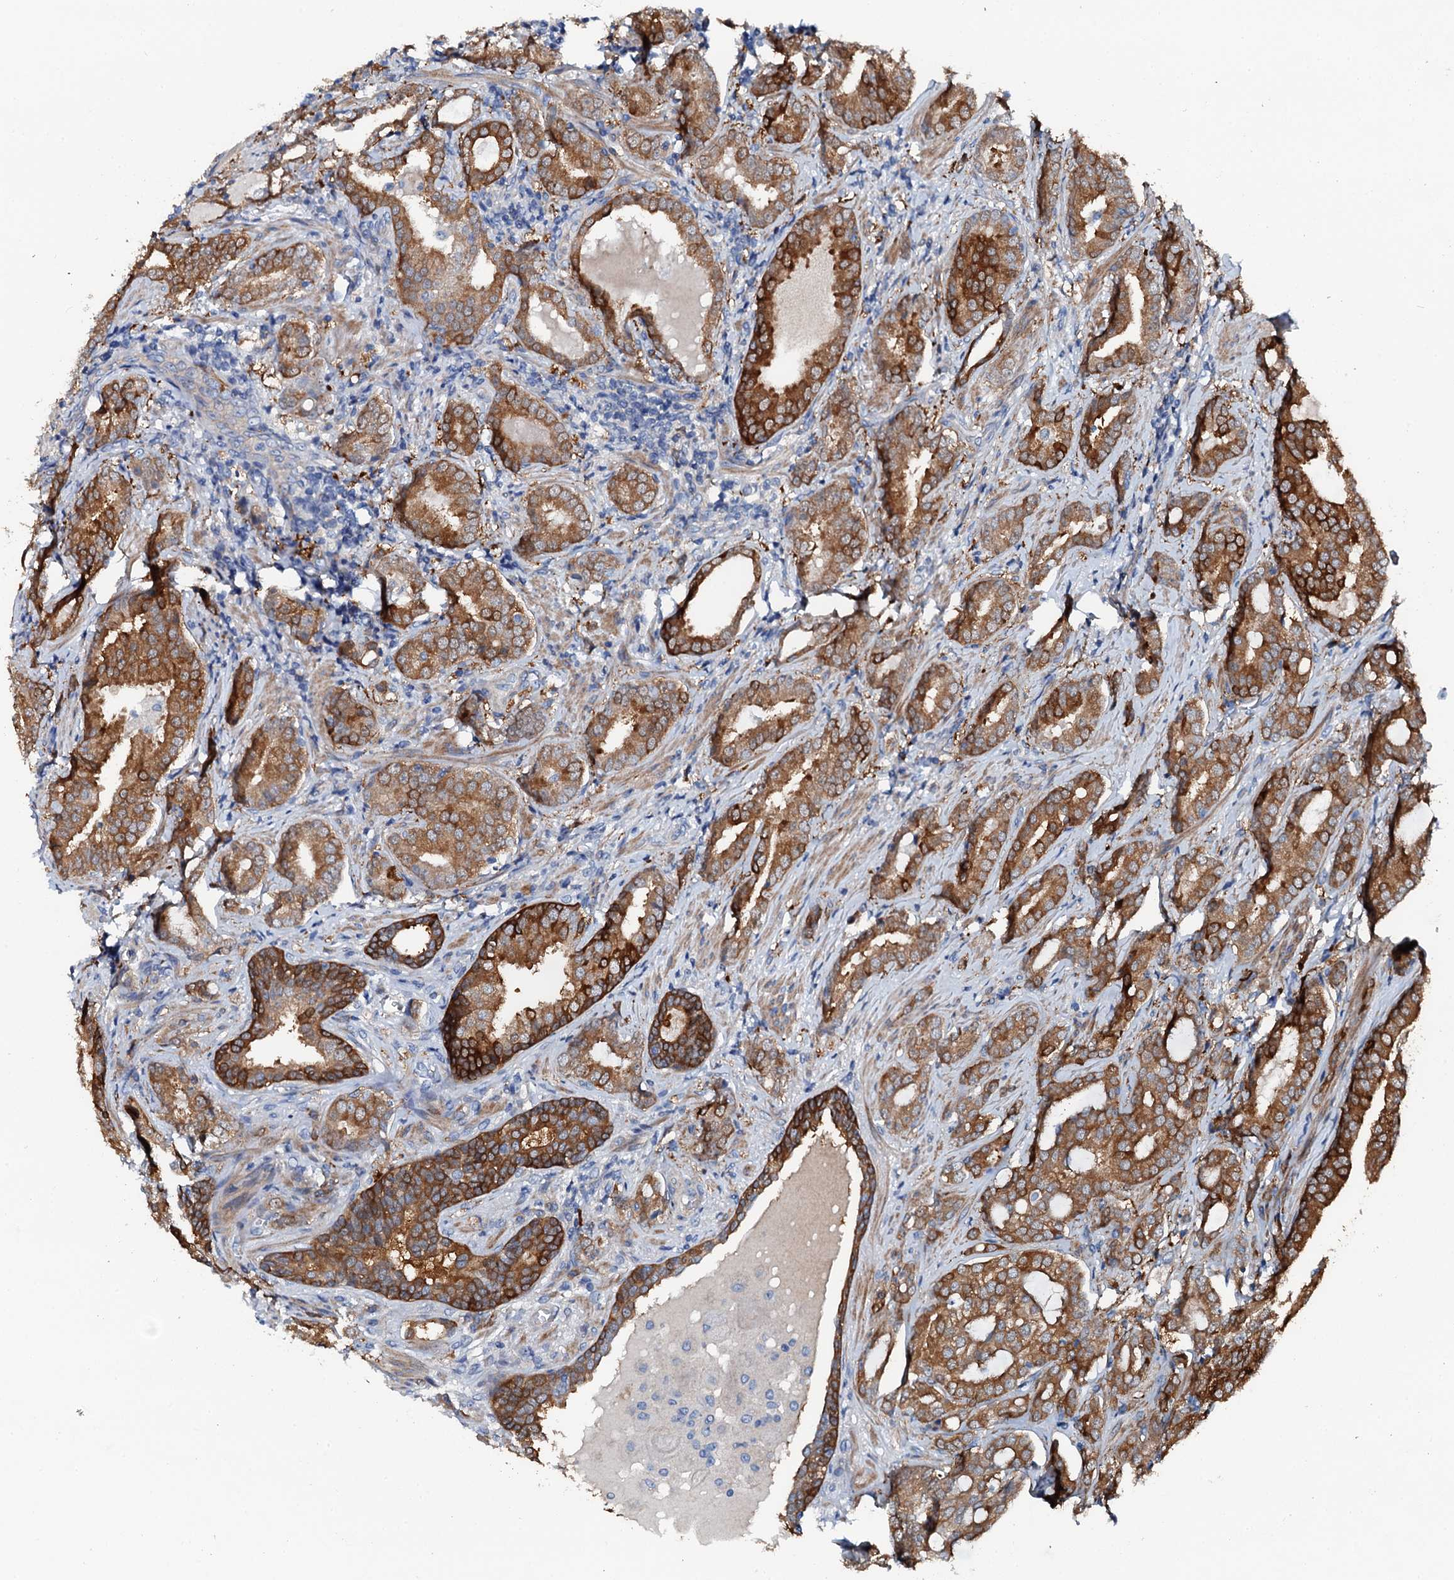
{"staining": {"intensity": "moderate", "quantity": ">75%", "location": "cytoplasmic/membranous"}, "tissue": "prostate cancer", "cell_type": "Tumor cells", "image_type": "cancer", "snomed": [{"axis": "morphology", "description": "Adenocarcinoma, High grade"}, {"axis": "topography", "description": "Prostate"}], "caption": "Moderate cytoplasmic/membranous expression for a protein is identified in about >75% of tumor cells of high-grade adenocarcinoma (prostate) using IHC.", "gene": "GFOD2", "patient": {"sex": "male", "age": 63}}